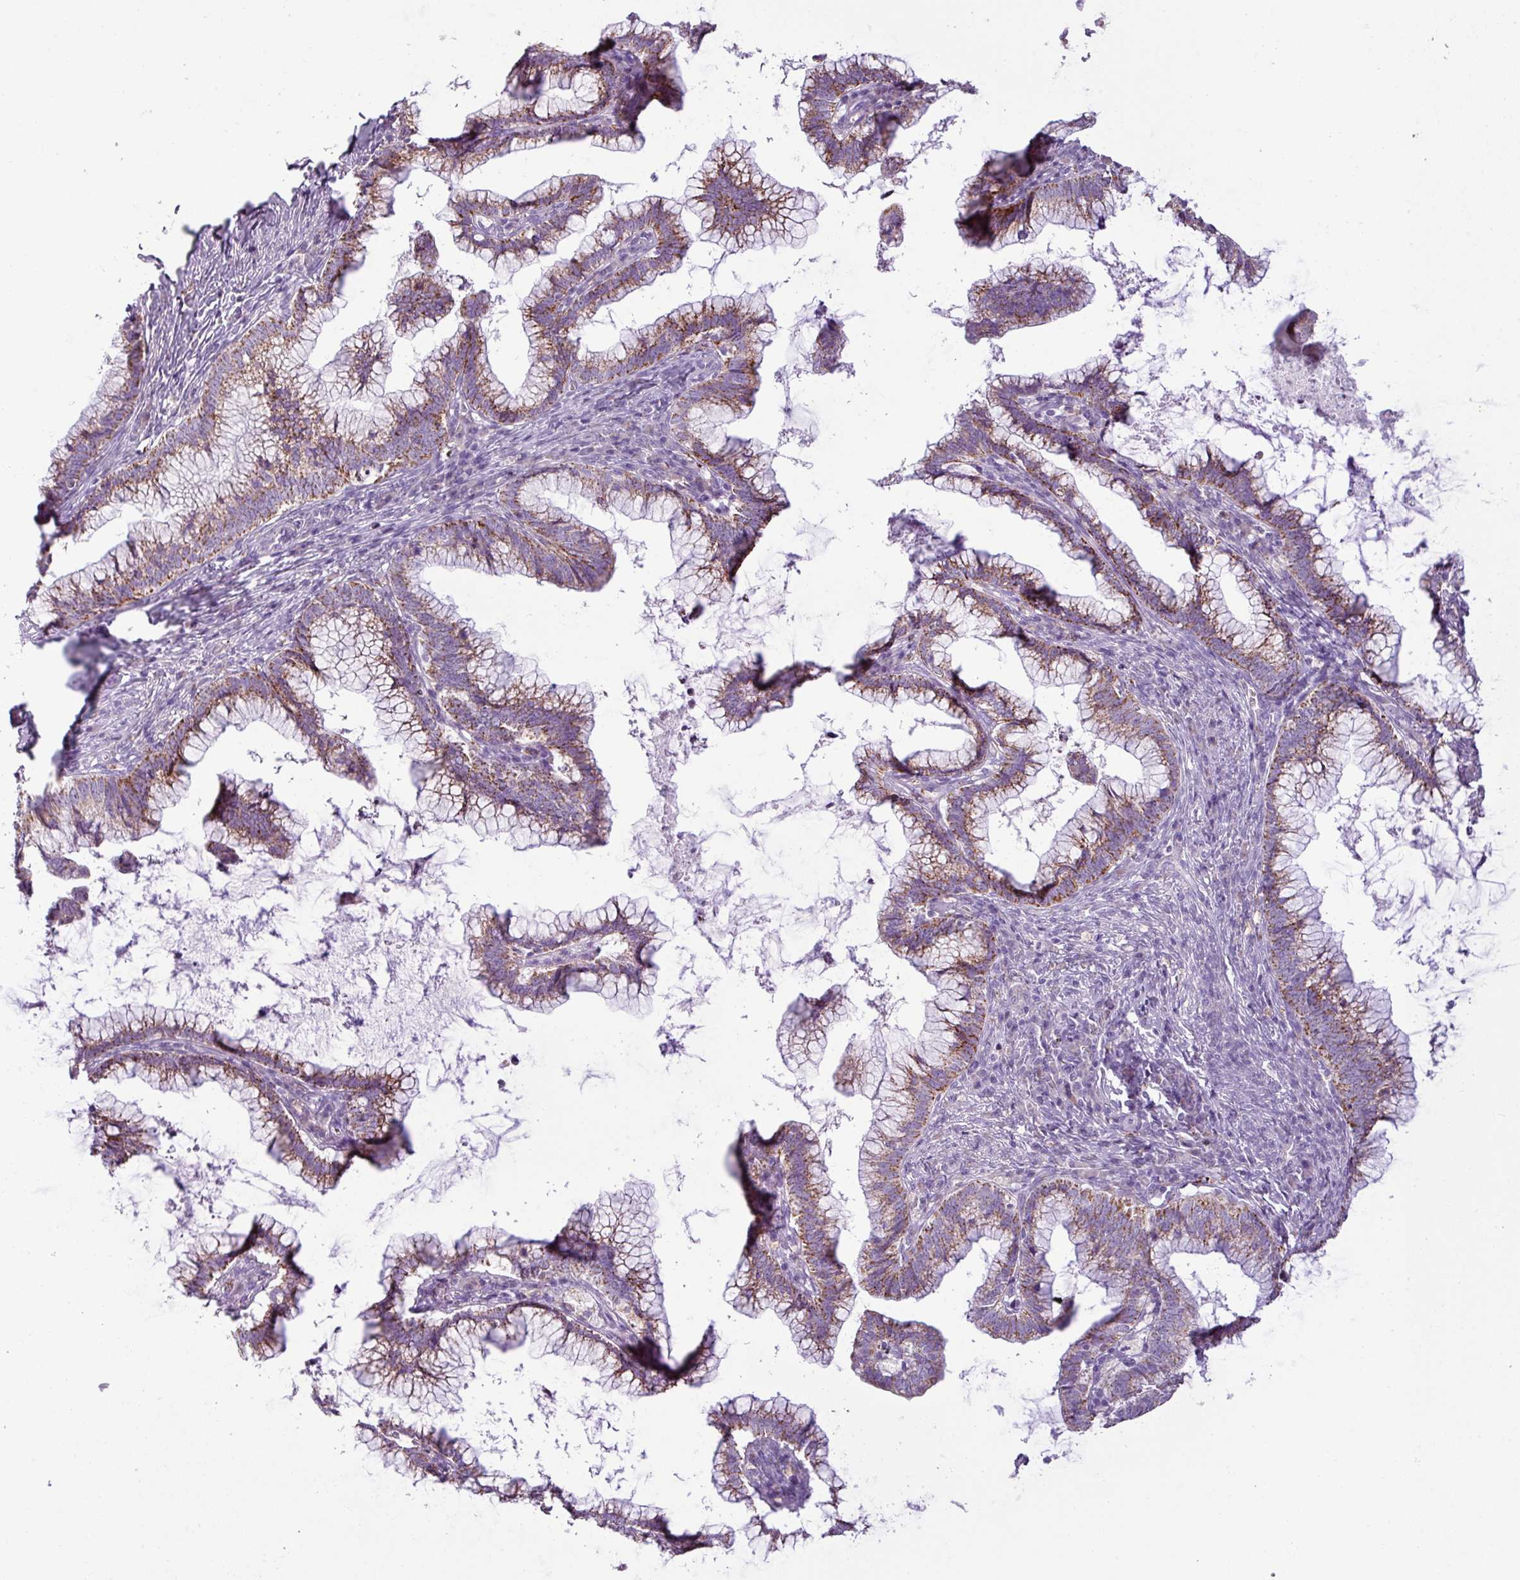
{"staining": {"intensity": "moderate", "quantity": ">75%", "location": "cytoplasmic/membranous"}, "tissue": "cervical cancer", "cell_type": "Tumor cells", "image_type": "cancer", "snomed": [{"axis": "morphology", "description": "Adenocarcinoma, NOS"}, {"axis": "topography", "description": "Cervix"}], "caption": "Protein expression analysis of human adenocarcinoma (cervical) reveals moderate cytoplasmic/membranous positivity in approximately >75% of tumor cells.", "gene": "ZNF667", "patient": {"sex": "female", "age": 36}}